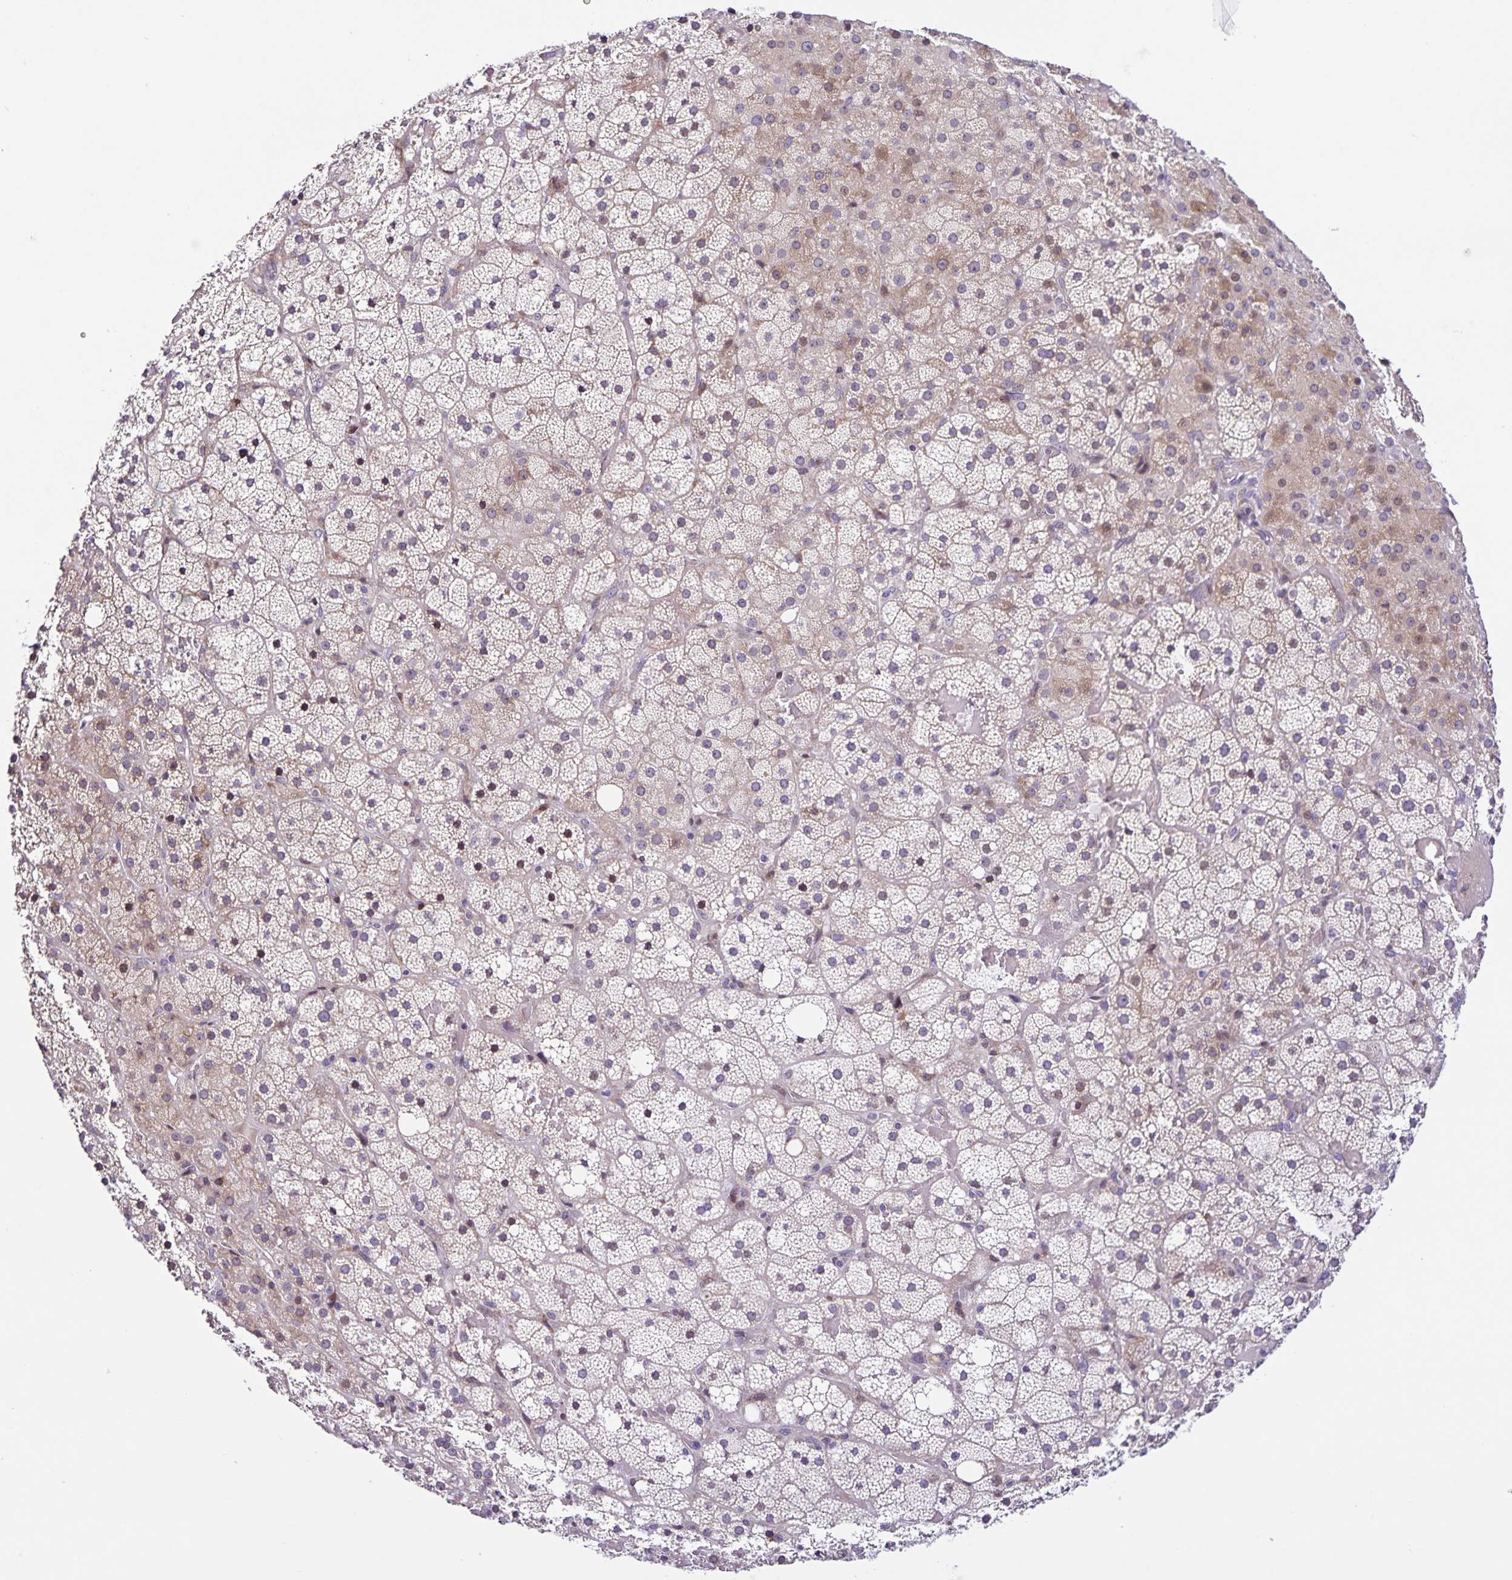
{"staining": {"intensity": "weak", "quantity": "25%-75%", "location": "cytoplasmic/membranous"}, "tissue": "adrenal gland", "cell_type": "Glandular cells", "image_type": "normal", "snomed": [{"axis": "morphology", "description": "Normal tissue, NOS"}, {"axis": "topography", "description": "Adrenal gland"}], "caption": "A brown stain highlights weak cytoplasmic/membranous staining of a protein in glandular cells of normal adrenal gland.", "gene": "RNFT2", "patient": {"sex": "male", "age": 53}}